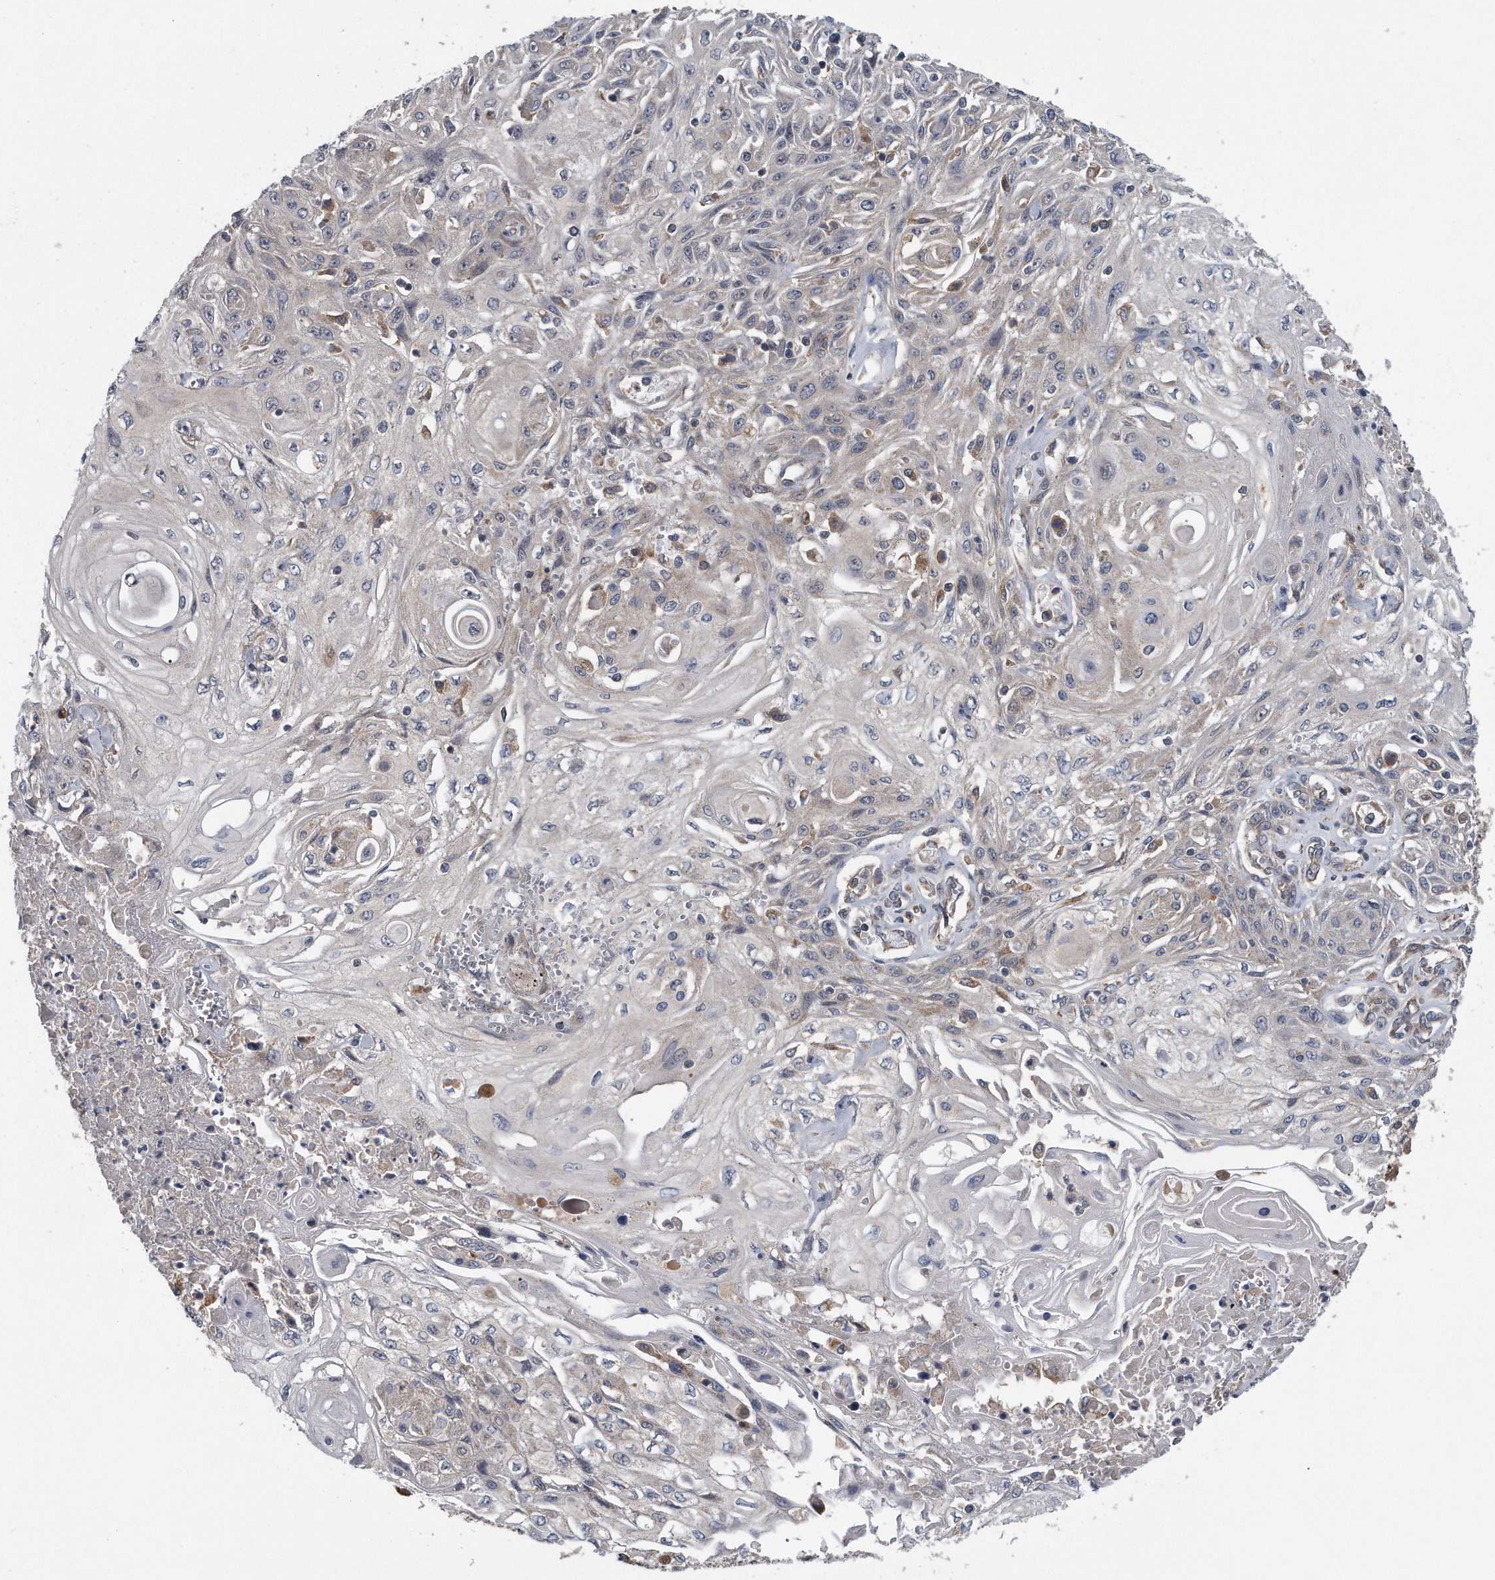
{"staining": {"intensity": "negative", "quantity": "none", "location": "none"}, "tissue": "skin cancer", "cell_type": "Tumor cells", "image_type": "cancer", "snomed": [{"axis": "morphology", "description": "Squamous cell carcinoma, NOS"}, {"axis": "morphology", "description": "Squamous cell carcinoma, metastatic, NOS"}, {"axis": "topography", "description": "Skin"}, {"axis": "topography", "description": "Lymph node"}], "caption": "Photomicrograph shows no protein staining in tumor cells of skin squamous cell carcinoma tissue.", "gene": "ALPK2", "patient": {"sex": "male", "age": 75}}